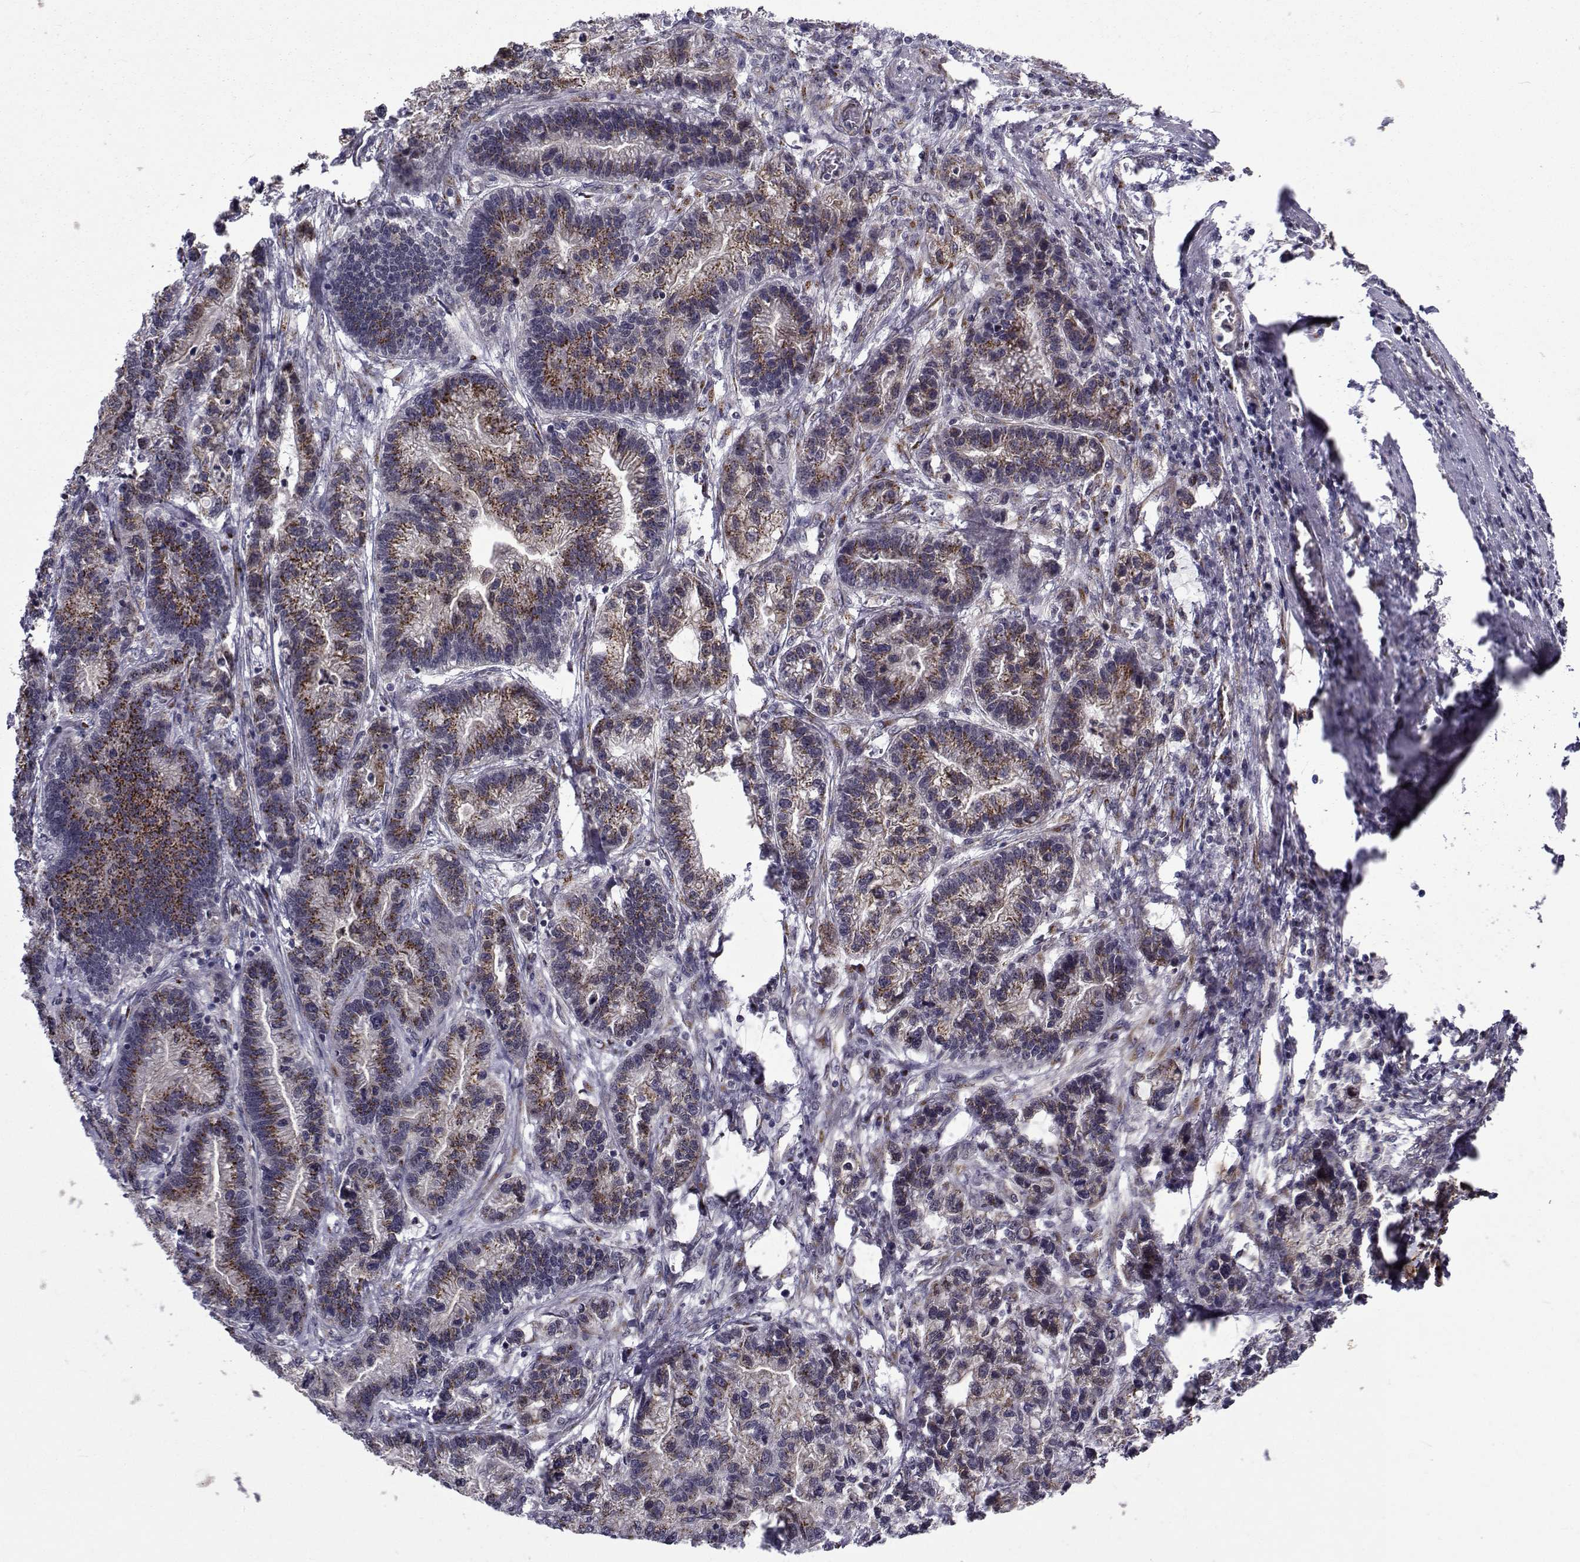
{"staining": {"intensity": "moderate", "quantity": "25%-75%", "location": "cytoplasmic/membranous"}, "tissue": "stomach cancer", "cell_type": "Tumor cells", "image_type": "cancer", "snomed": [{"axis": "morphology", "description": "Adenocarcinoma, NOS"}, {"axis": "topography", "description": "Stomach"}], "caption": "Immunohistochemistry of stomach cancer reveals medium levels of moderate cytoplasmic/membranous staining in about 25%-75% of tumor cells.", "gene": "ATP6V1C2", "patient": {"sex": "male", "age": 83}}